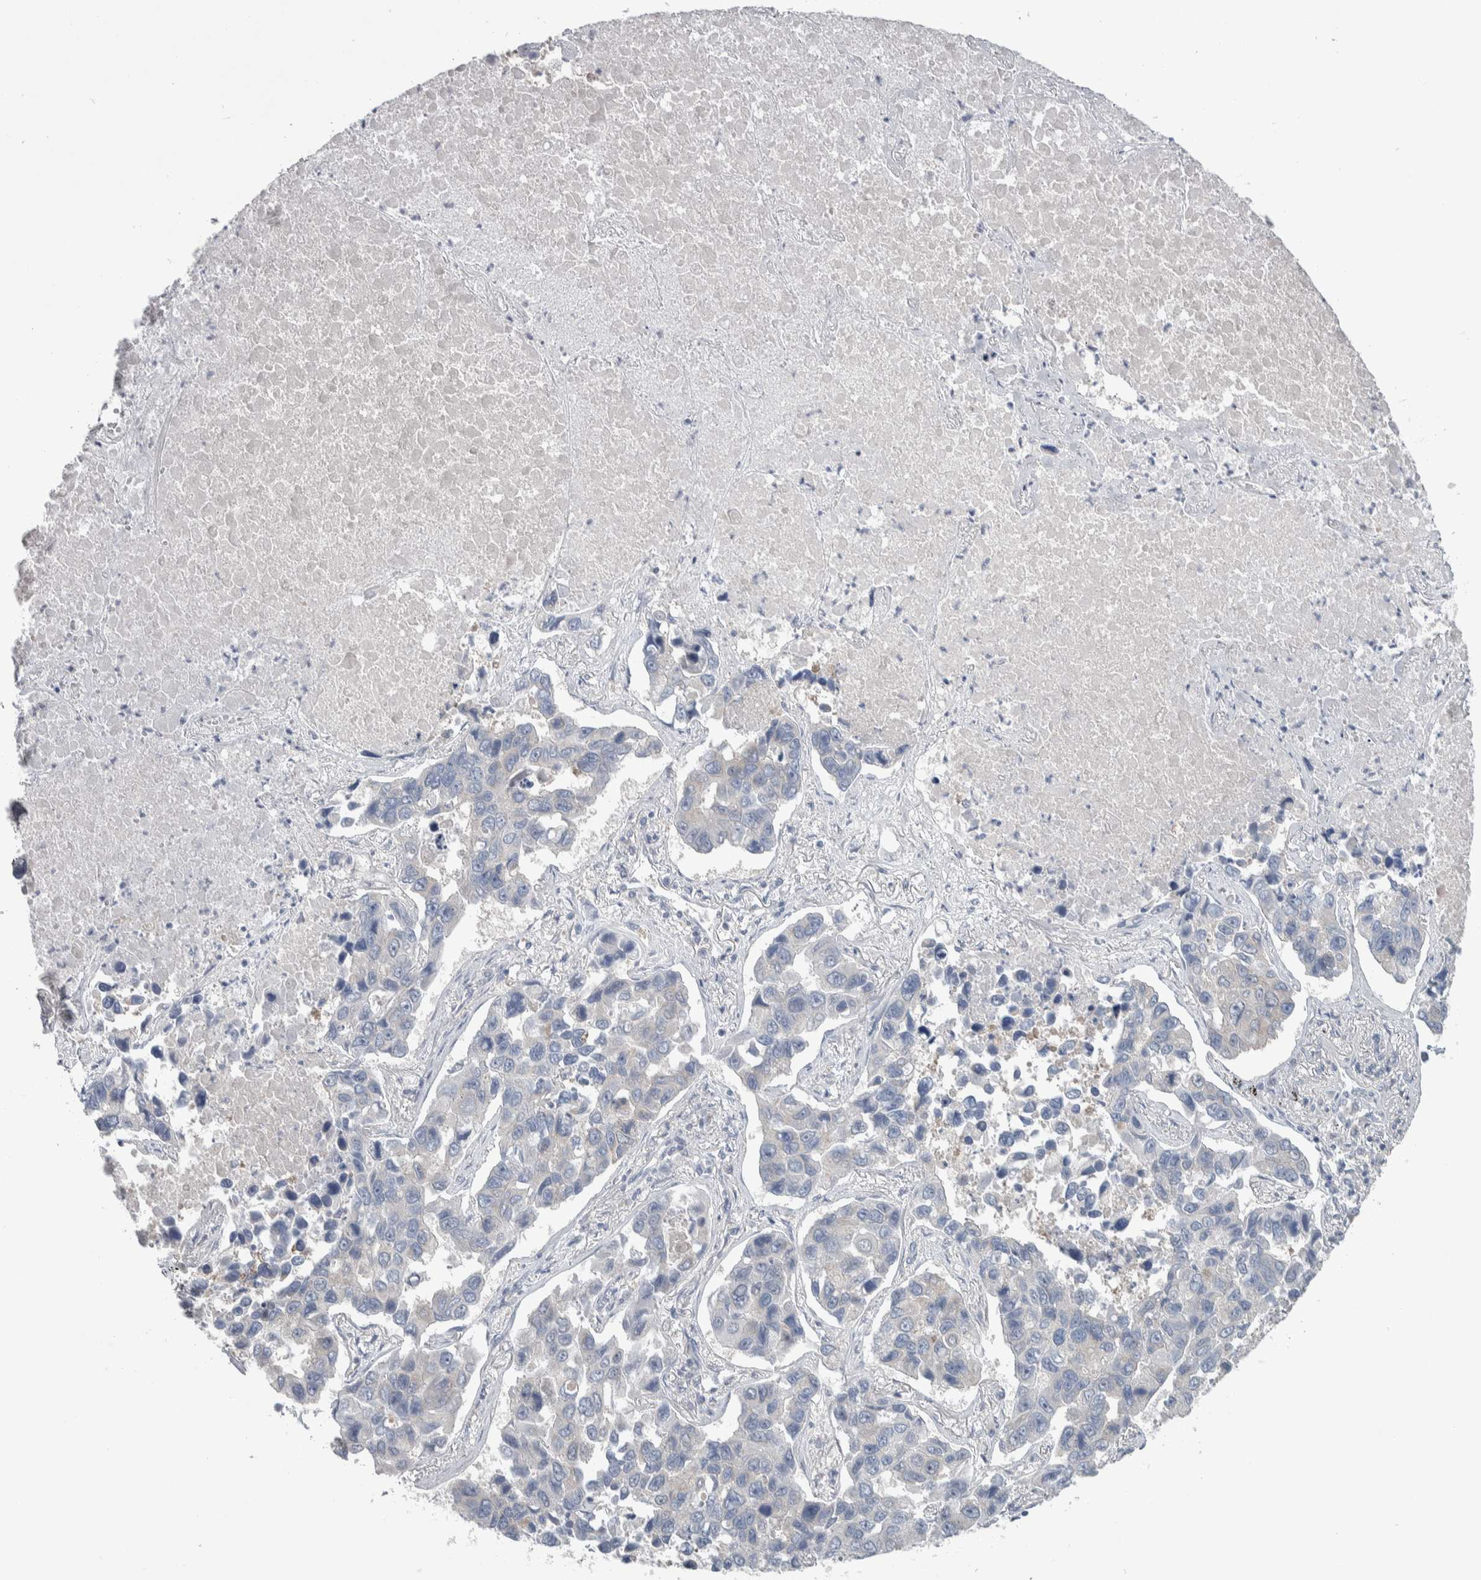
{"staining": {"intensity": "negative", "quantity": "none", "location": "none"}, "tissue": "lung cancer", "cell_type": "Tumor cells", "image_type": "cancer", "snomed": [{"axis": "morphology", "description": "Adenocarcinoma, NOS"}, {"axis": "topography", "description": "Lung"}], "caption": "A histopathology image of human adenocarcinoma (lung) is negative for staining in tumor cells.", "gene": "GPHN", "patient": {"sex": "male", "age": 64}}